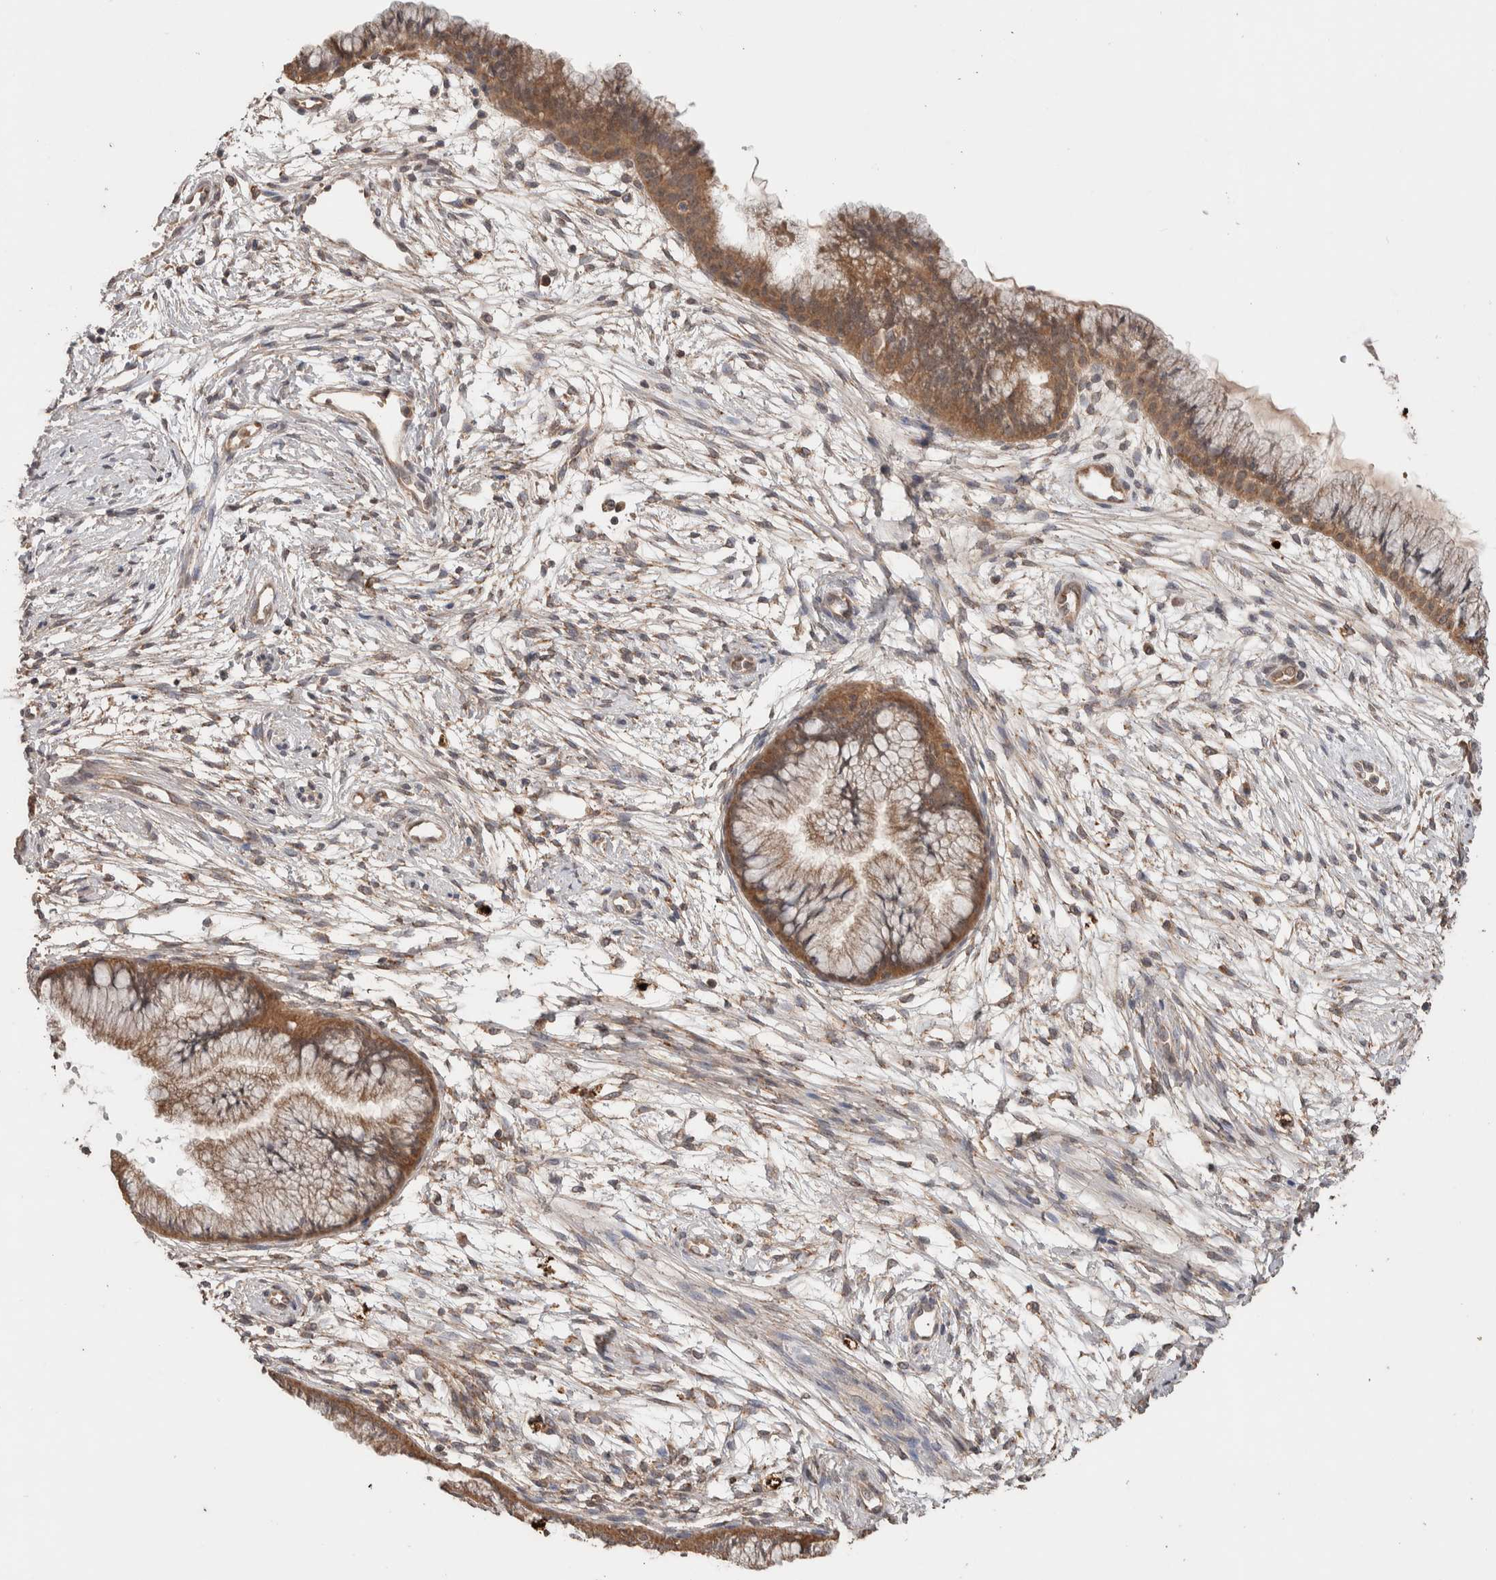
{"staining": {"intensity": "moderate", "quantity": ">75%", "location": "cytoplasmic/membranous"}, "tissue": "cervix", "cell_type": "Glandular cells", "image_type": "normal", "snomed": [{"axis": "morphology", "description": "Normal tissue, NOS"}, {"axis": "topography", "description": "Cervix"}], "caption": "Cervix stained with immunohistochemistry reveals moderate cytoplasmic/membranous expression in about >75% of glandular cells.", "gene": "KCNJ5", "patient": {"sex": "female", "age": 39}}